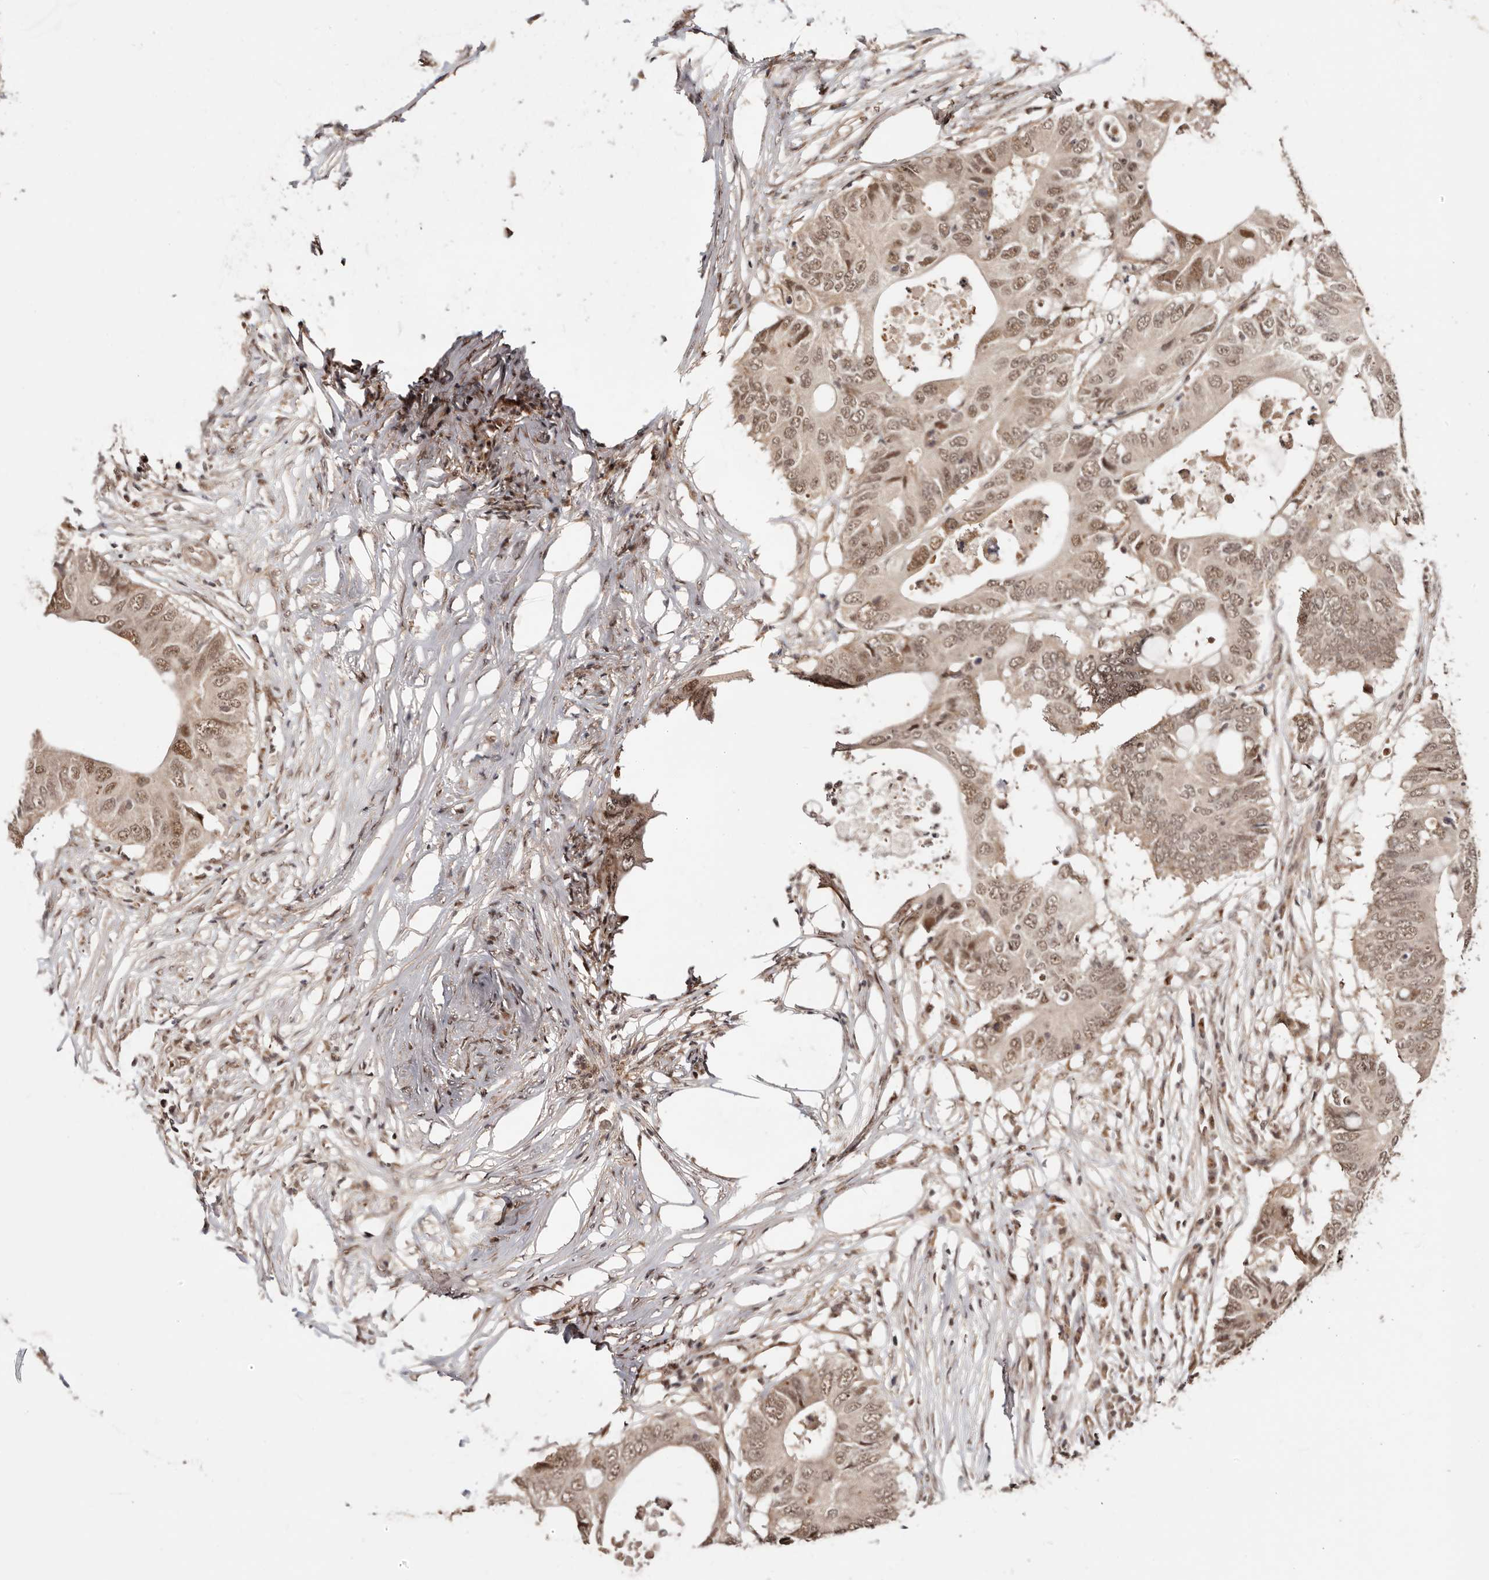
{"staining": {"intensity": "moderate", "quantity": ">75%", "location": "nuclear"}, "tissue": "colorectal cancer", "cell_type": "Tumor cells", "image_type": "cancer", "snomed": [{"axis": "morphology", "description": "Adenocarcinoma, NOS"}, {"axis": "topography", "description": "Colon"}], "caption": "A brown stain labels moderate nuclear staining of a protein in human colorectal cancer tumor cells. (Stains: DAB (3,3'-diaminobenzidine) in brown, nuclei in blue, Microscopy: brightfield microscopy at high magnification).", "gene": "CTNNBL1", "patient": {"sex": "male", "age": 71}}